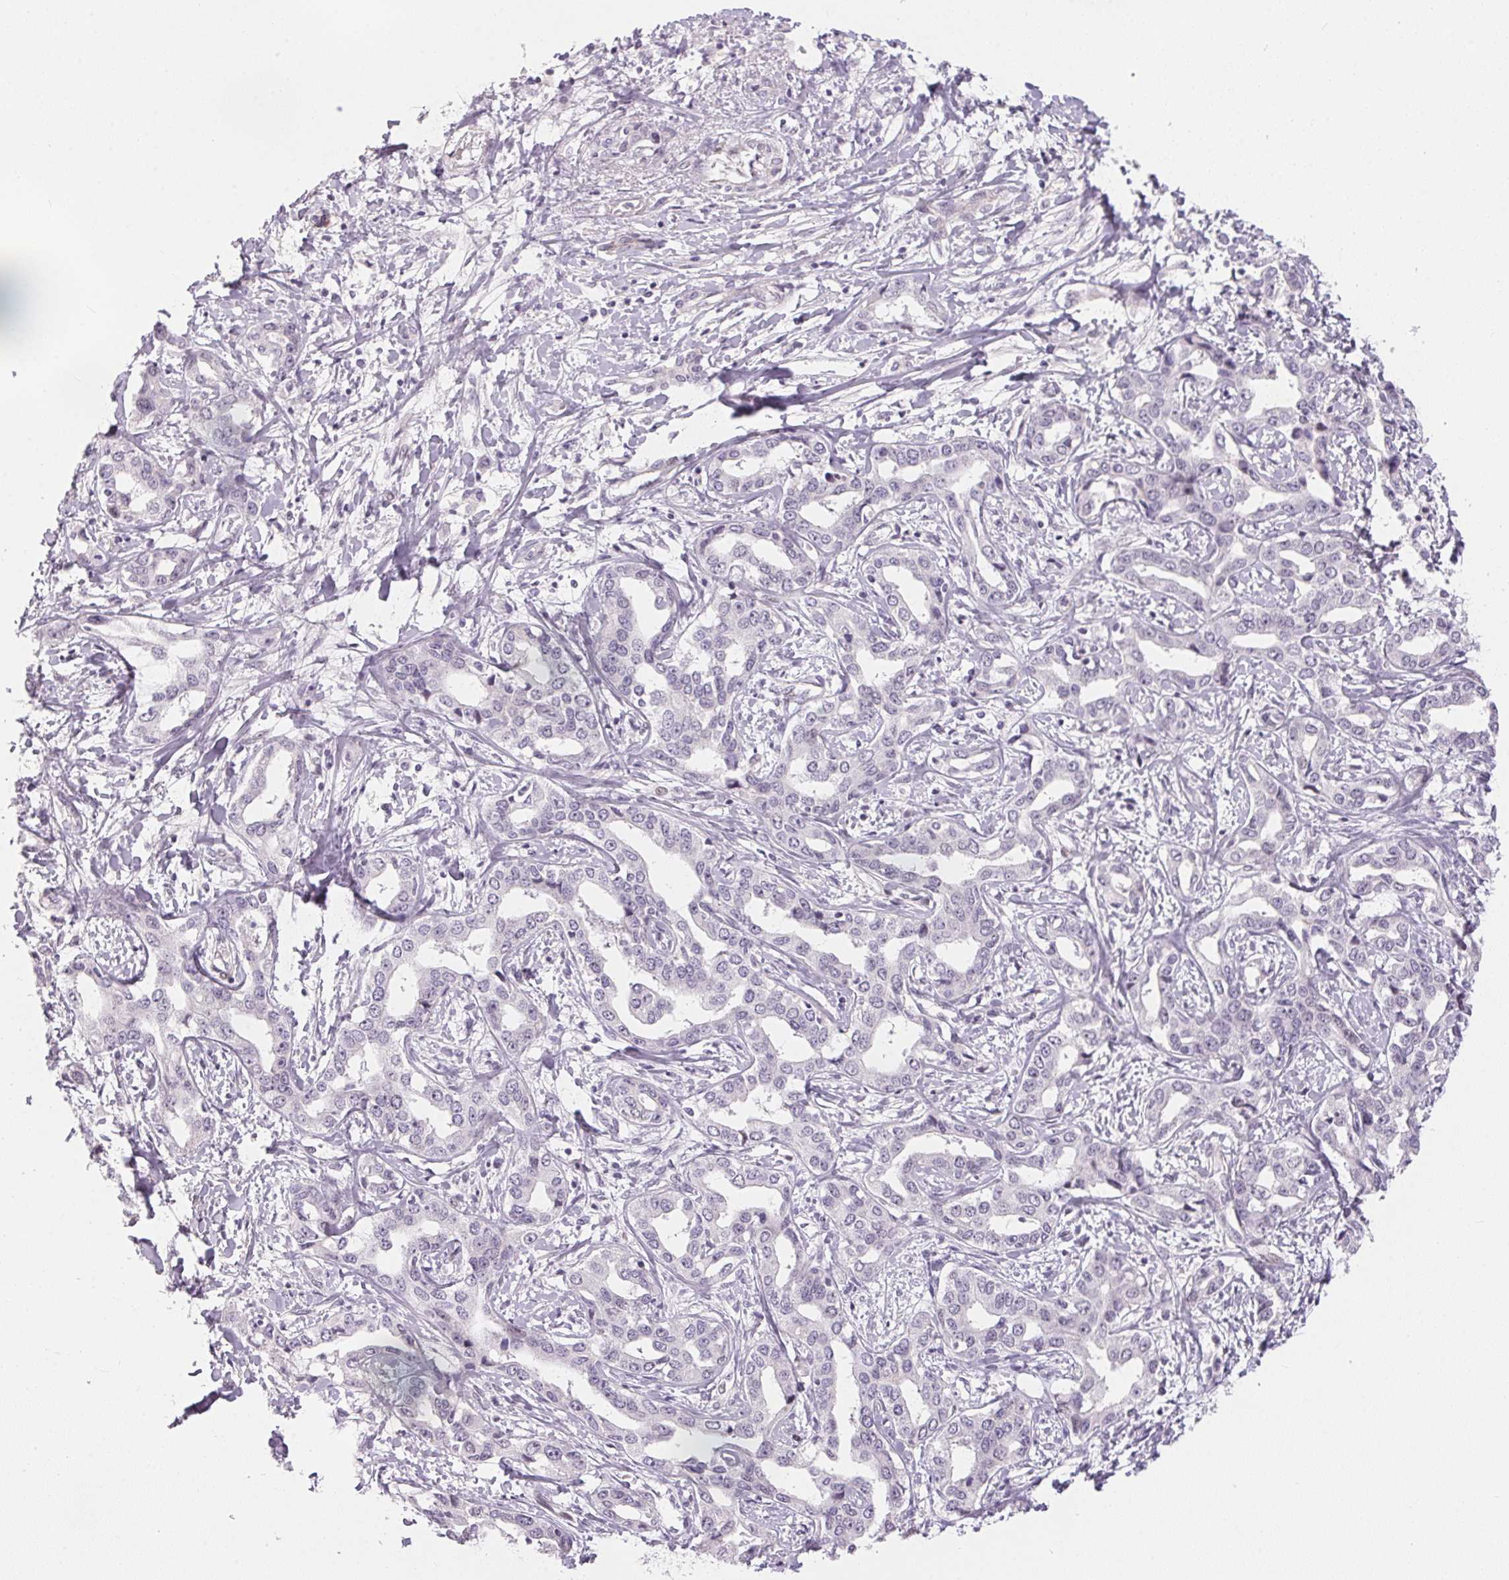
{"staining": {"intensity": "negative", "quantity": "none", "location": "none"}, "tissue": "liver cancer", "cell_type": "Tumor cells", "image_type": "cancer", "snomed": [{"axis": "morphology", "description": "Cholangiocarcinoma"}, {"axis": "topography", "description": "Liver"}], "caption": "Protein analysis of liver cancer (cholangiocarcinoma) shows no significant positivity in tumor cells.", "gene": "GDAP1L1", "patient": {"sex": "male", "age": 59}}